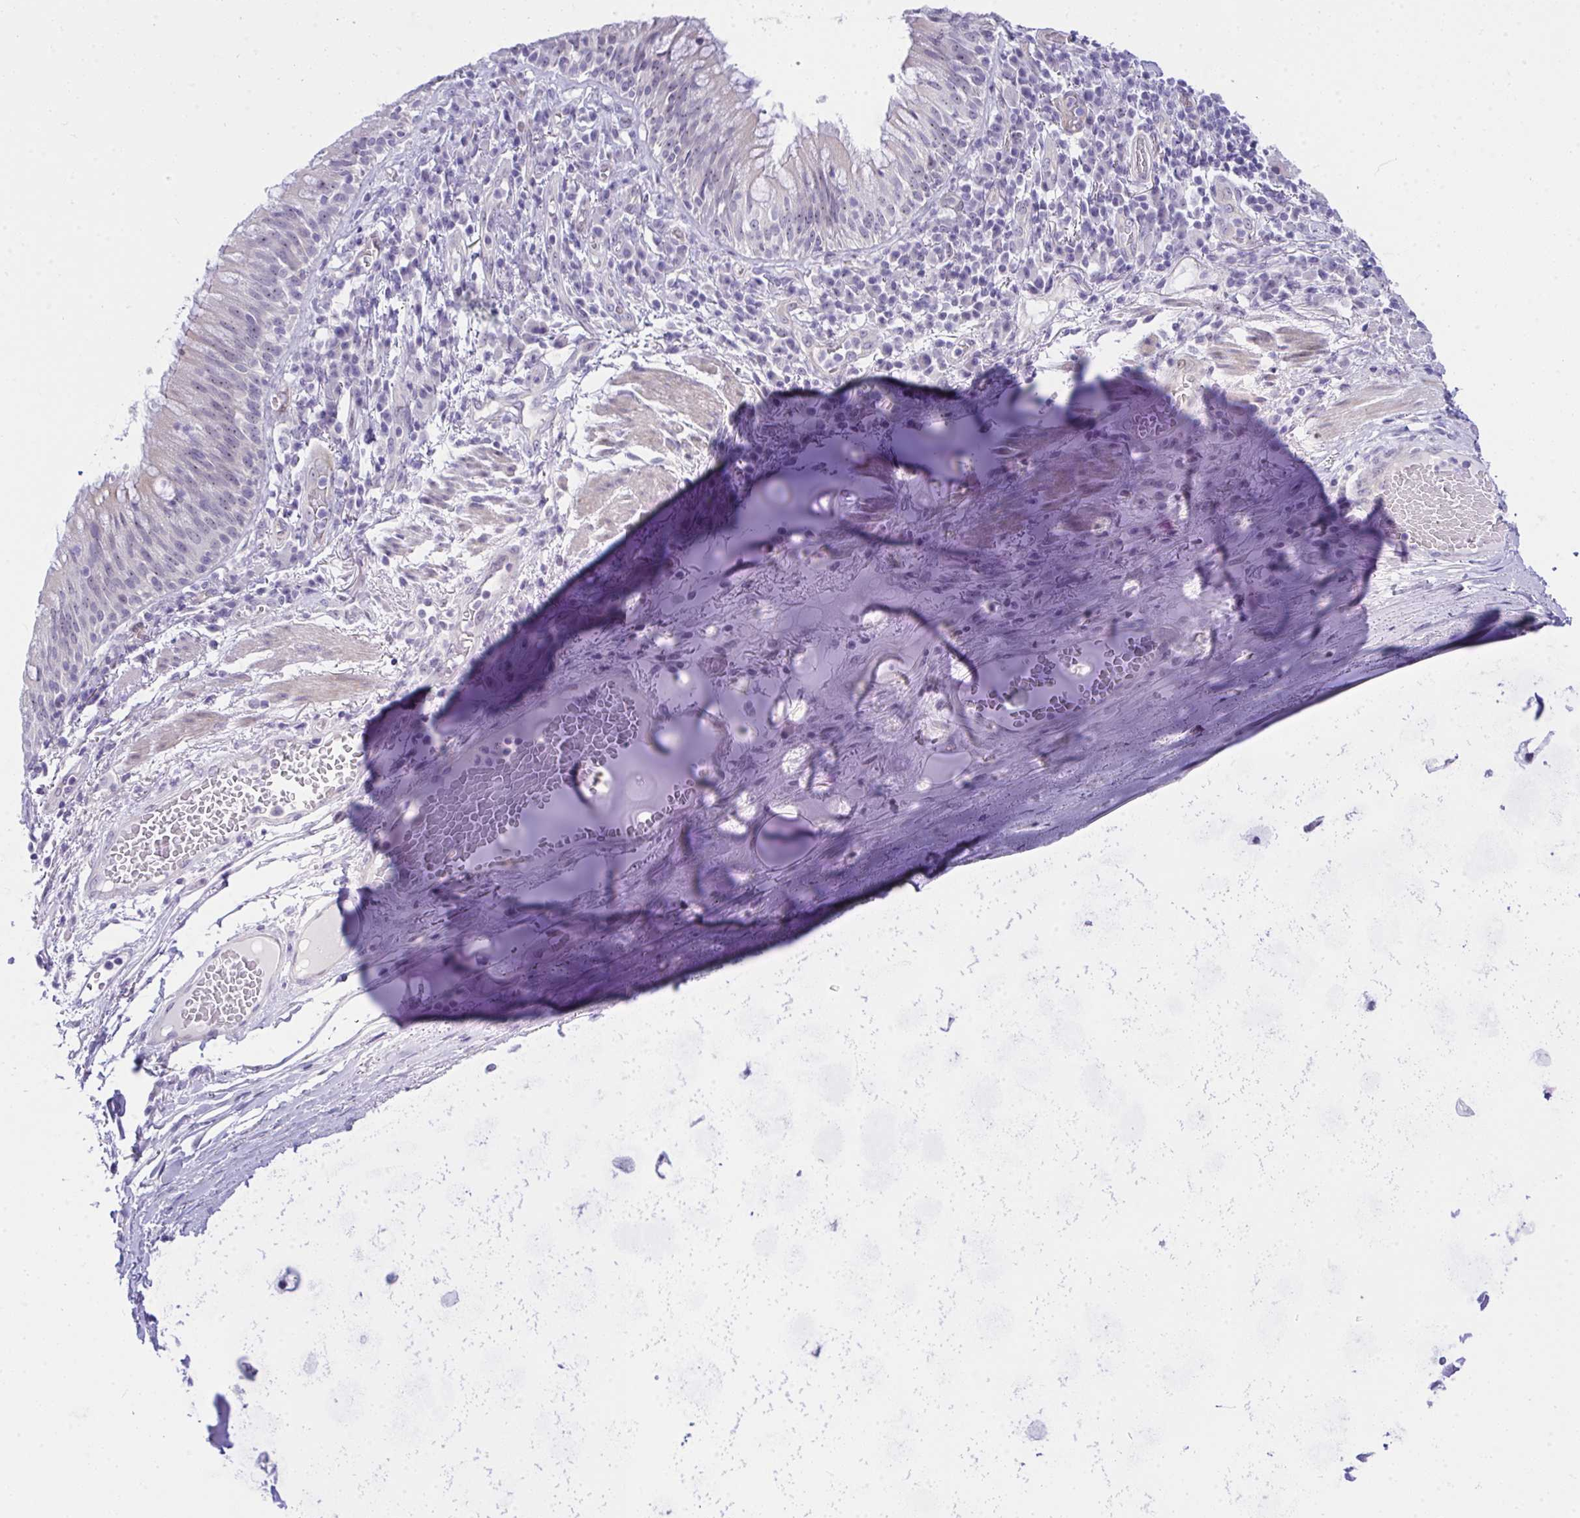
{"staining": {"intensity": "negative", "quantity": "none", "location": "none"}, "tissue": "bronchus", "cell_type": "Respiratory epithelial cells", "image_type": "normal", "snomed": [{"axis": "morphology", "description": "Normal tissue, NOS"}, {"axis": "topography", "description": "Cartilage tissue"}, {"axis": "topography", "description": "Bronchus"}], "caption": "Respiratory epithelial cells are negative for brown protein staining in benign bronchus. (DAB immunohistochemistry (IHC) with hematoxylin counter stain).", "gene": "NFXL1", "patient": {"sex": "male", "age": 56}}